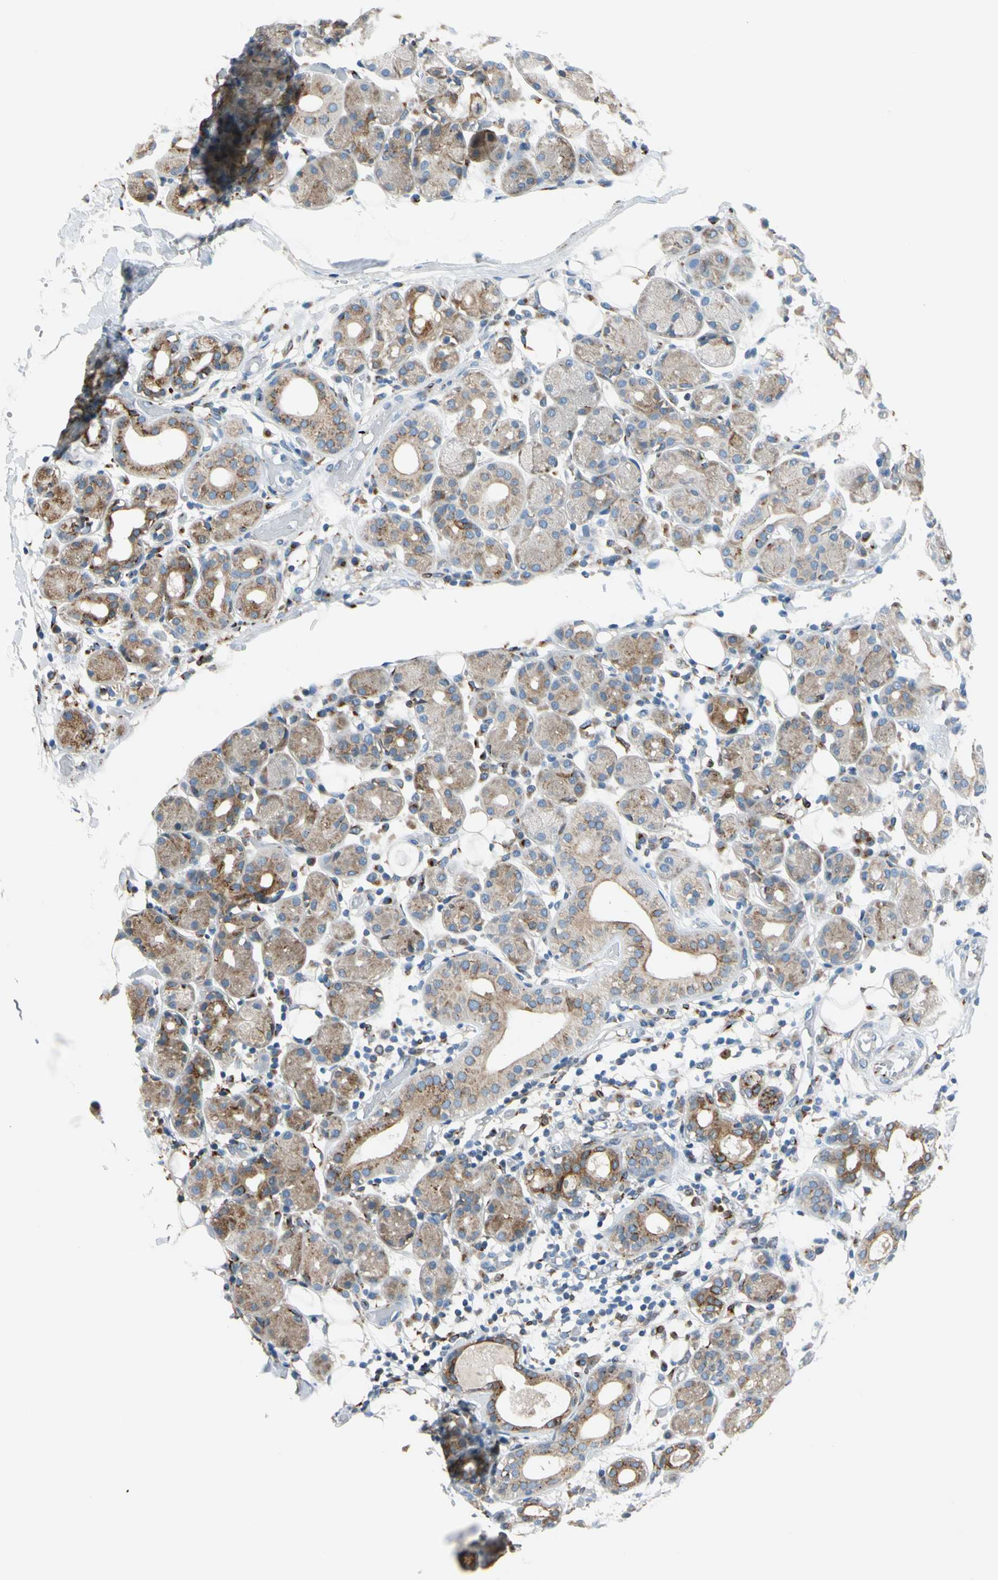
{"staining": {"intensity": "moderate", "quantity": "25%-75%", "location": "cytoplasmic/membranous"}, "tissue": "salivary gland", "cell_type": "Glandular cells", "image_type": "normal", "snomed": [{"axis": "morphology", "description": "Normal tissue, NOS"}, {"axis": "topography", "description": "Salivary gland"}, {"axis": "topography", "description": "Peripheral nerve tissue"}], "caption": "Protein expression analysis of unremarkable human salivary gland reveals moderate cytoplasmic/membranous positivity in about 25%-75% of glandular cells. Immunohistochemistry (ihc) stains the protein in brown and the nuclei are stained blue.", "gene": "NUCB1", "patient": {"sex": "male", "age": 62}}